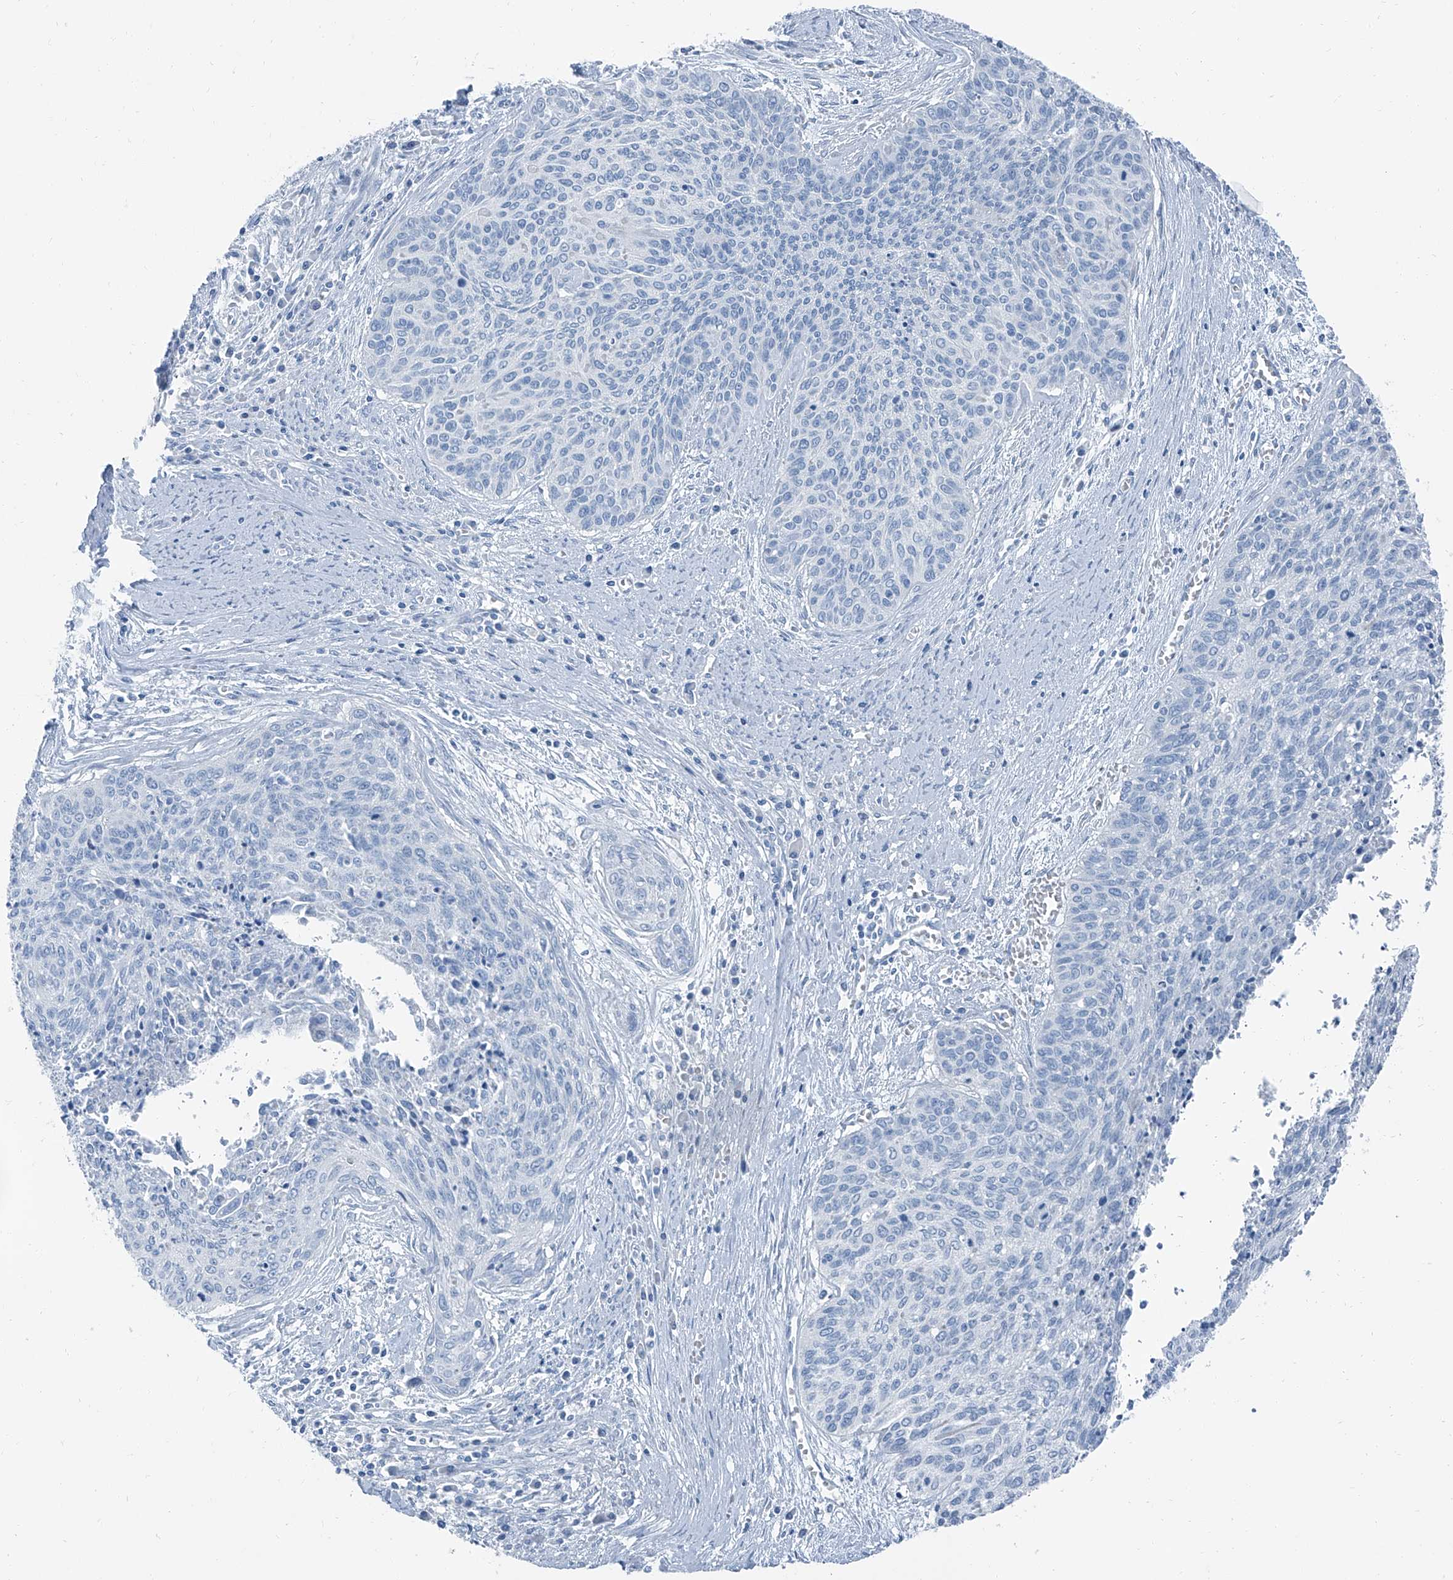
{"staining": {"intensity": "negative", "quantity": "none", "location": "none"}, "tissue": "cervical cancer", "cell_type": "Tumor cells", "image_type": "cancer", "snomed": [{"axis": "morphology", "description": "Squamous cell carcinoma, NOS"}, {"axis": "topography", "description": "Cervix"}], "caption": "IHC of cervical cancer (squamous cell carcinoma) shows no positivity in tumor cells.", "gene": "RGN", "patient": {"sex": "female", "age": 55}}